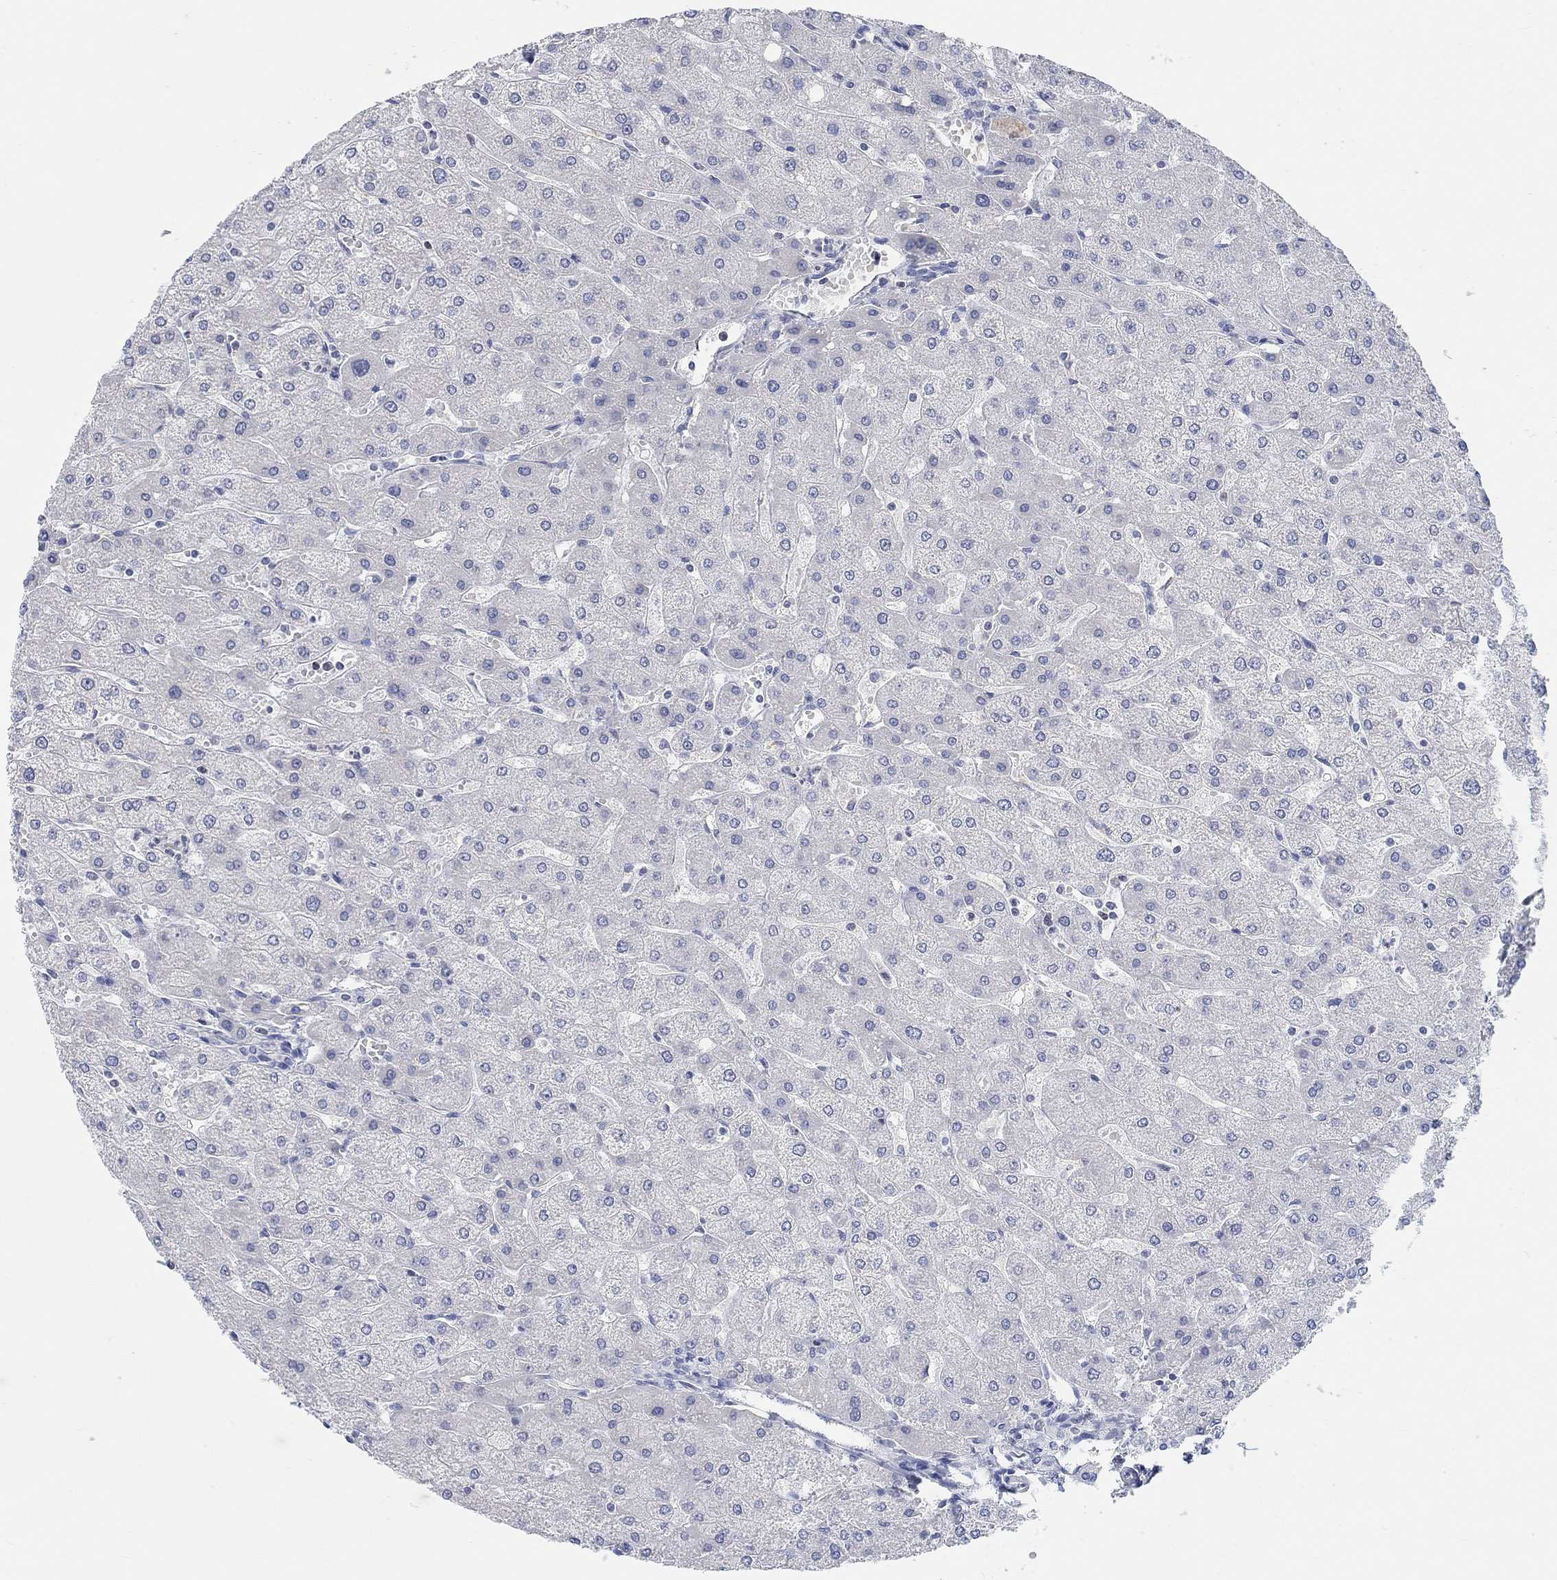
{"staining": {"intensity": "negative", "quantity": "none", "location": "none"}, "tissue": "liver", "cell_type": "Cholangiocytes", "image_type": "normal", "snomed": [{"axis": "morphology", "description": "Normal tissue, NOS"}, {"axis": "topography", "description": "Liver"}], "caption": "This photomicrograph is of unremarkable liver stained with IHC to label a protein in brown with the nuclei are counter-stained blue. There is no expression in cholangiocytes.", "gene": "ATP6V1E2", "patient": {"sex": "male", "age": 67}}